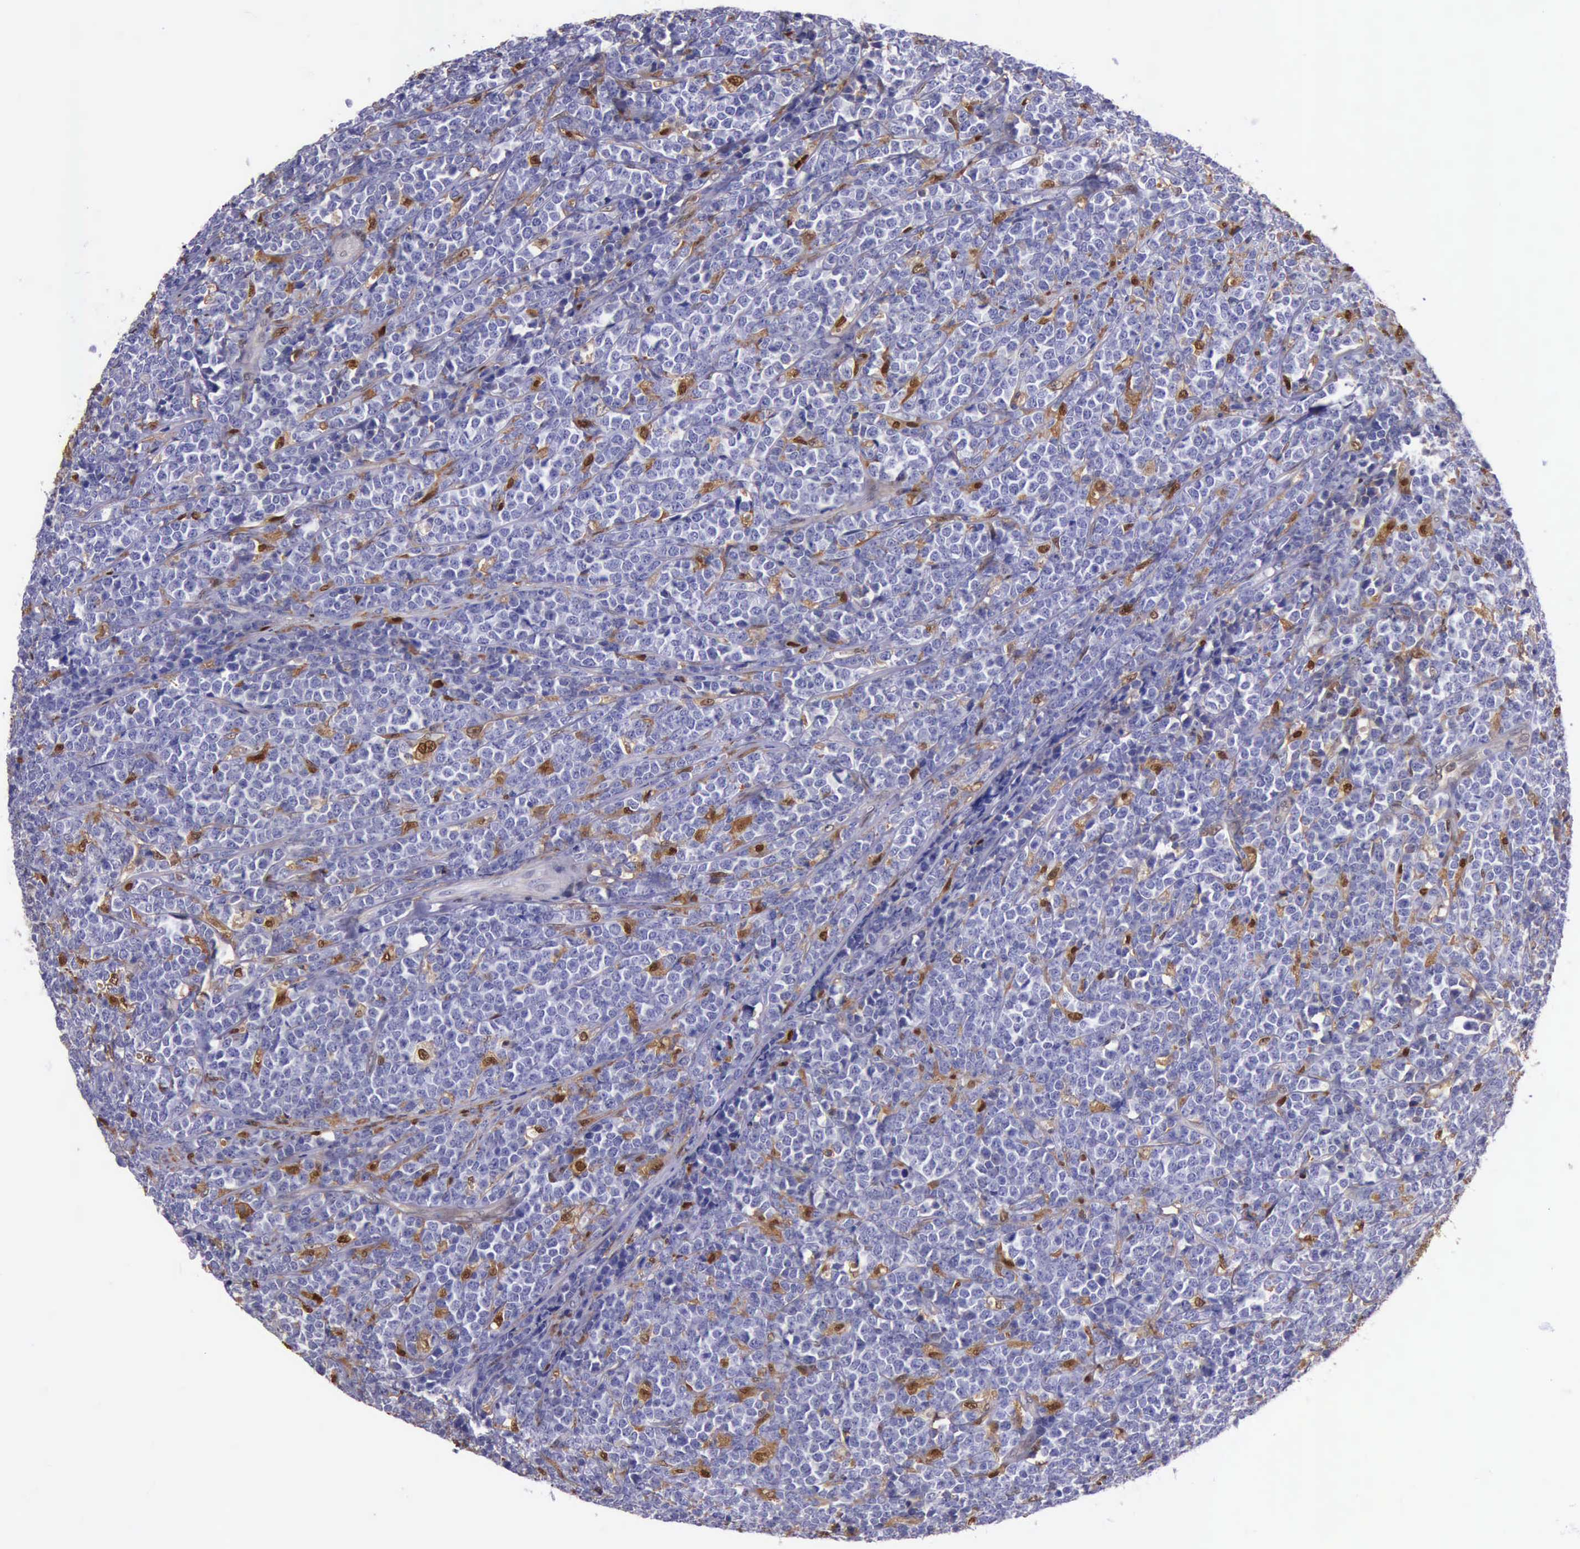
{"staining": {"intensity": "negative", "quantity": "none", "location": "none"}, "tissue": "lymphoma", "cell_type": "Tumor cells", "image_type": "cancer", "snomed": [{"axis": "morphology", "description": "Malignant lymphoma, non-Hodgkin's type, High grade"}, {"axis": "topography", "description": "Small intestine"}, {"axis": "topography", "description": "Colon"}], "caption": "Photomicrograph shows no significant protein positivity in tumor cells of high-grade malignant lymphoma, non-Hodgkin's type.", "gene": "TYMP", "patient": {"sex": "male", "age": 8}}